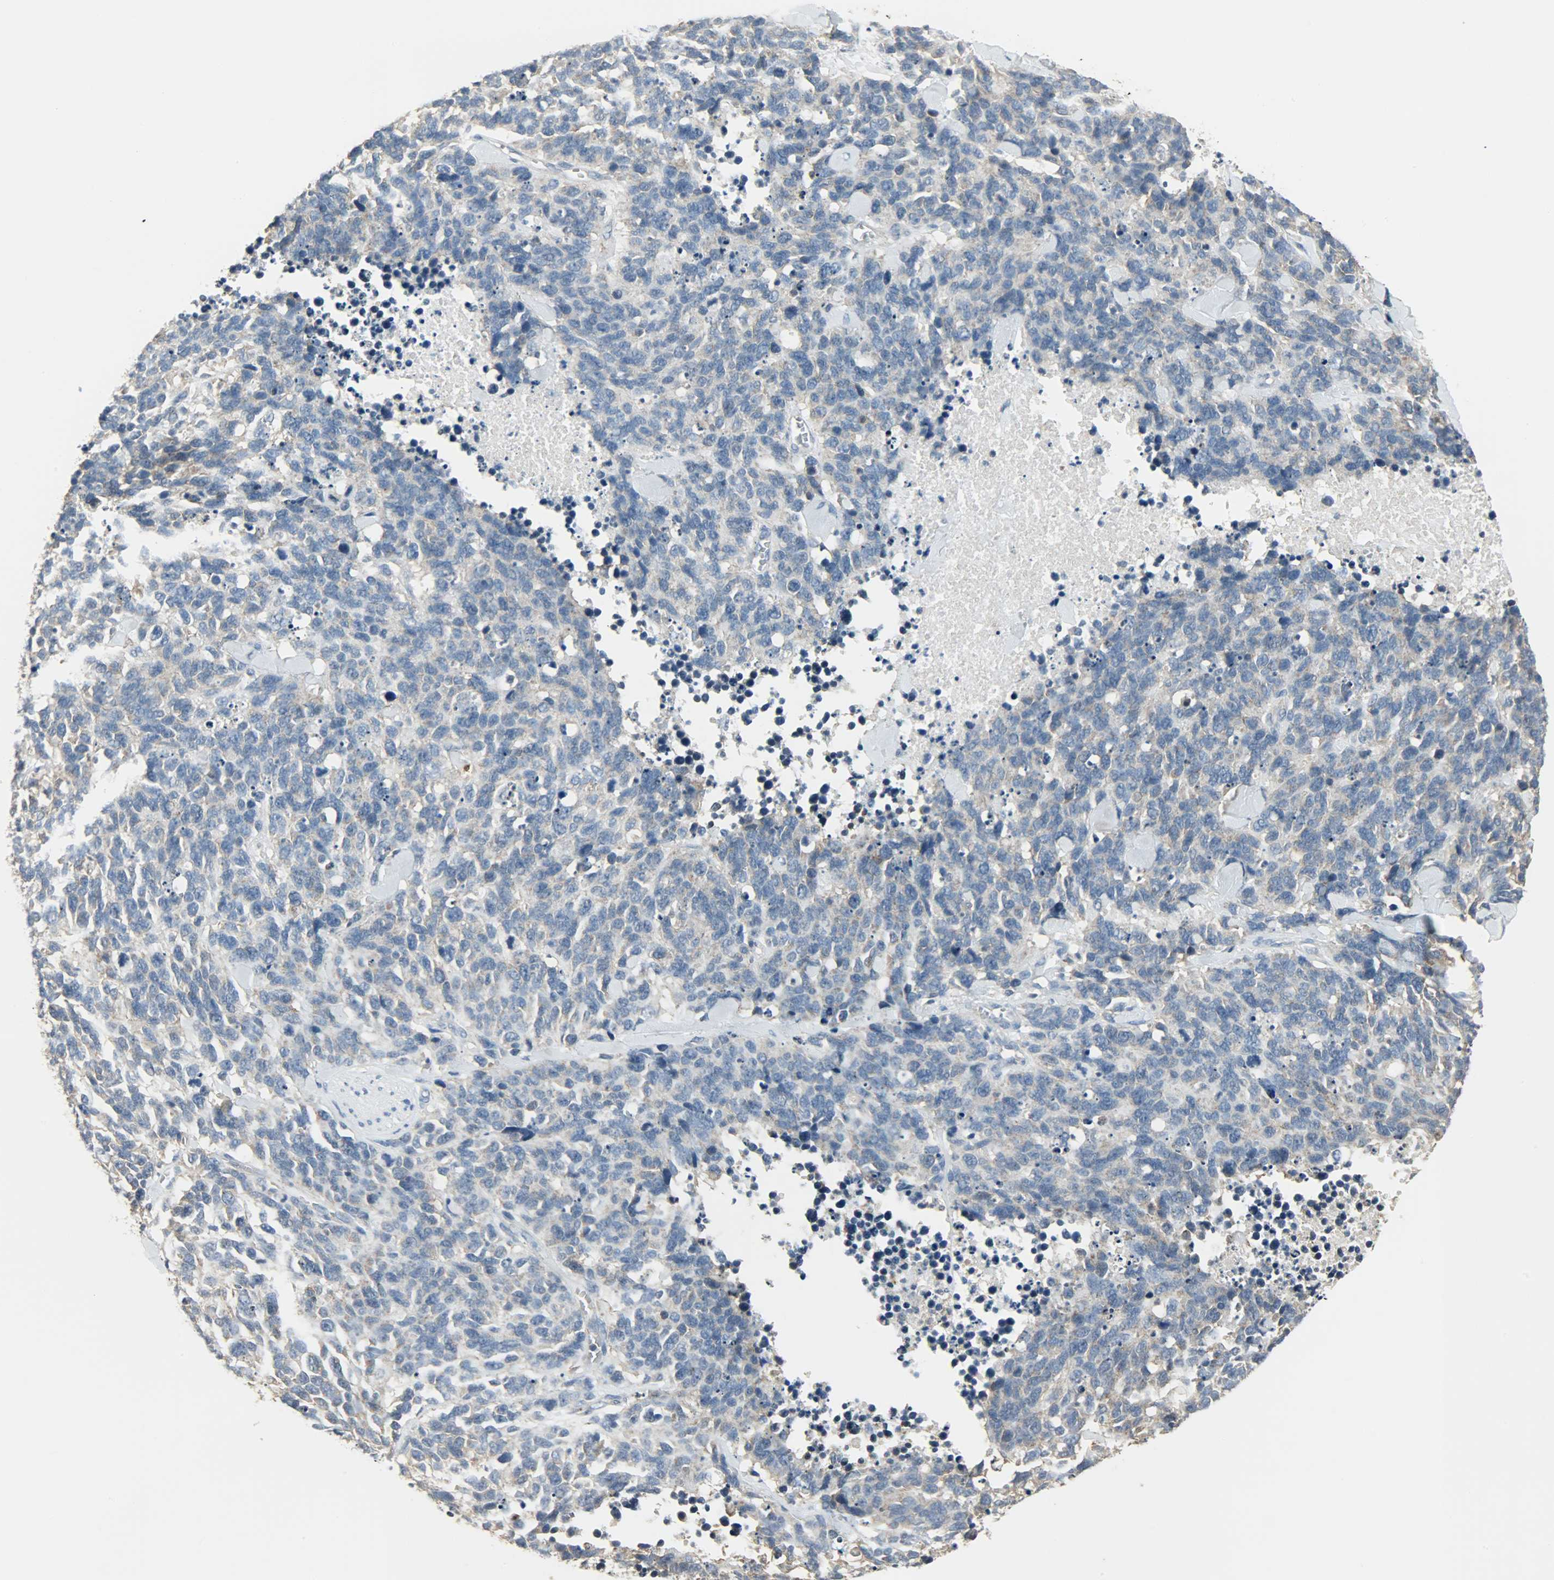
{"staining": {"intensity": "weak", "quantity": ">75%", "location": "cytoplasmic/membranous"}, "tissue": "lung cancer", "cell_type": "Tumor cells", "image_type": "cancer", "snomed": [{"axis": "morphology", "description": "Neoplasm, malignant, NOS"}, {"axis": "topography", "description": "Lung"}], "caption": "Protein expression analysis of lung neoplasm (malignant) demonstrates weak cytoplasmic/membranous expression in approximately >75% of tumor cells.", "gene": "DNAJA4", "patient": {"sex": "female", "age": 58}}